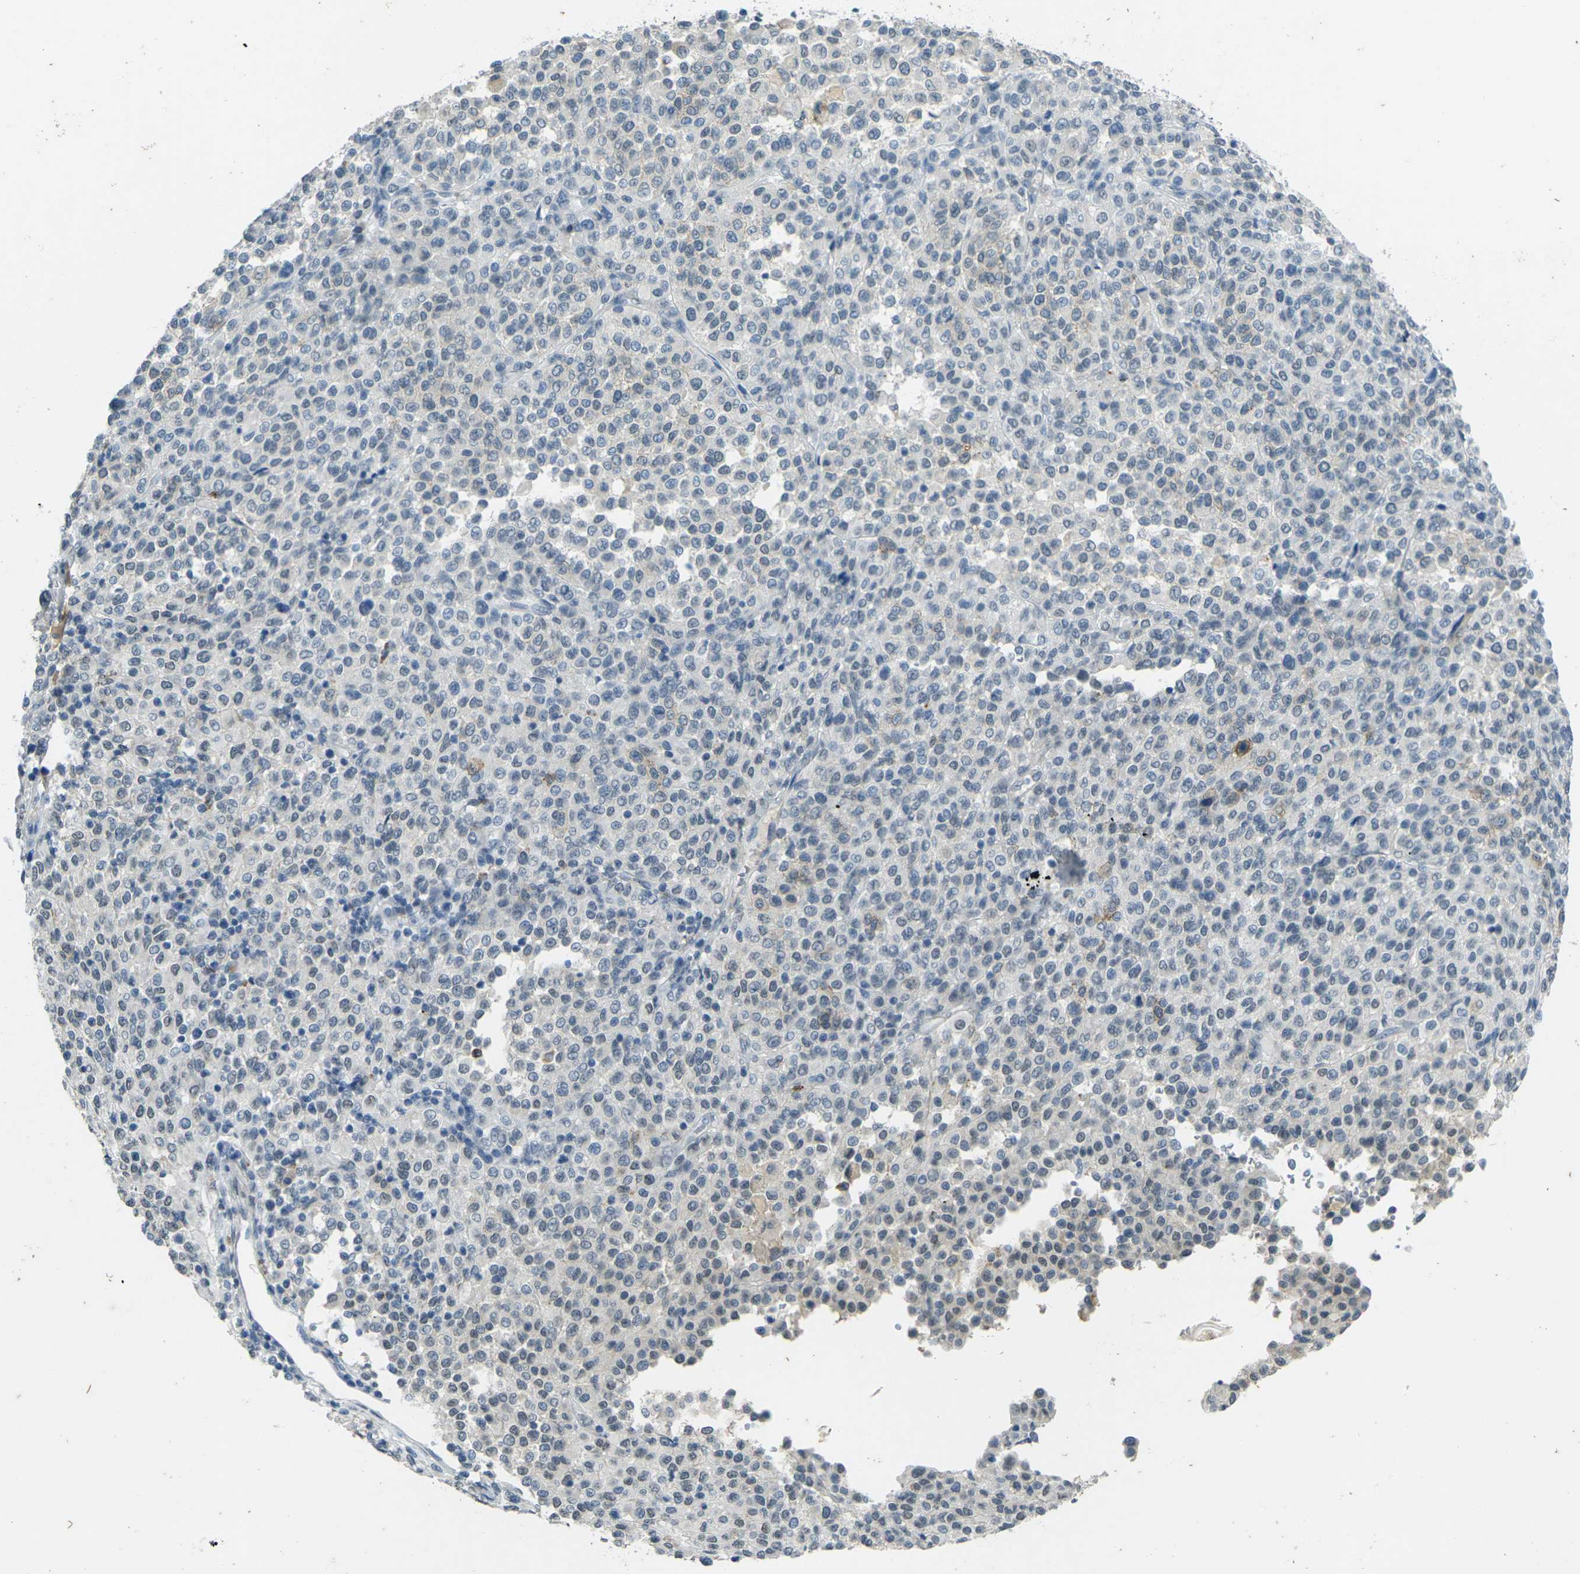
{"staining": {"intensity": "negative", "quantity": "none", "location": "none"}, "tissue": "melanoma", "cell_type": "Tumor cells", "image_type": "cancer", "snomed": [{"axis": "morphology", "description": "Malignant melanoma, Metastatic site"}, {"axis": "topography", "description": "Pancreas"}], "caption": "This is an immunohistochemistry micrograph of human malignant melanoma (metastatic site). There is no staining in tumor cells.", "gene": "SPTBN2", "patient": {"sex": "female", "age": 30}}